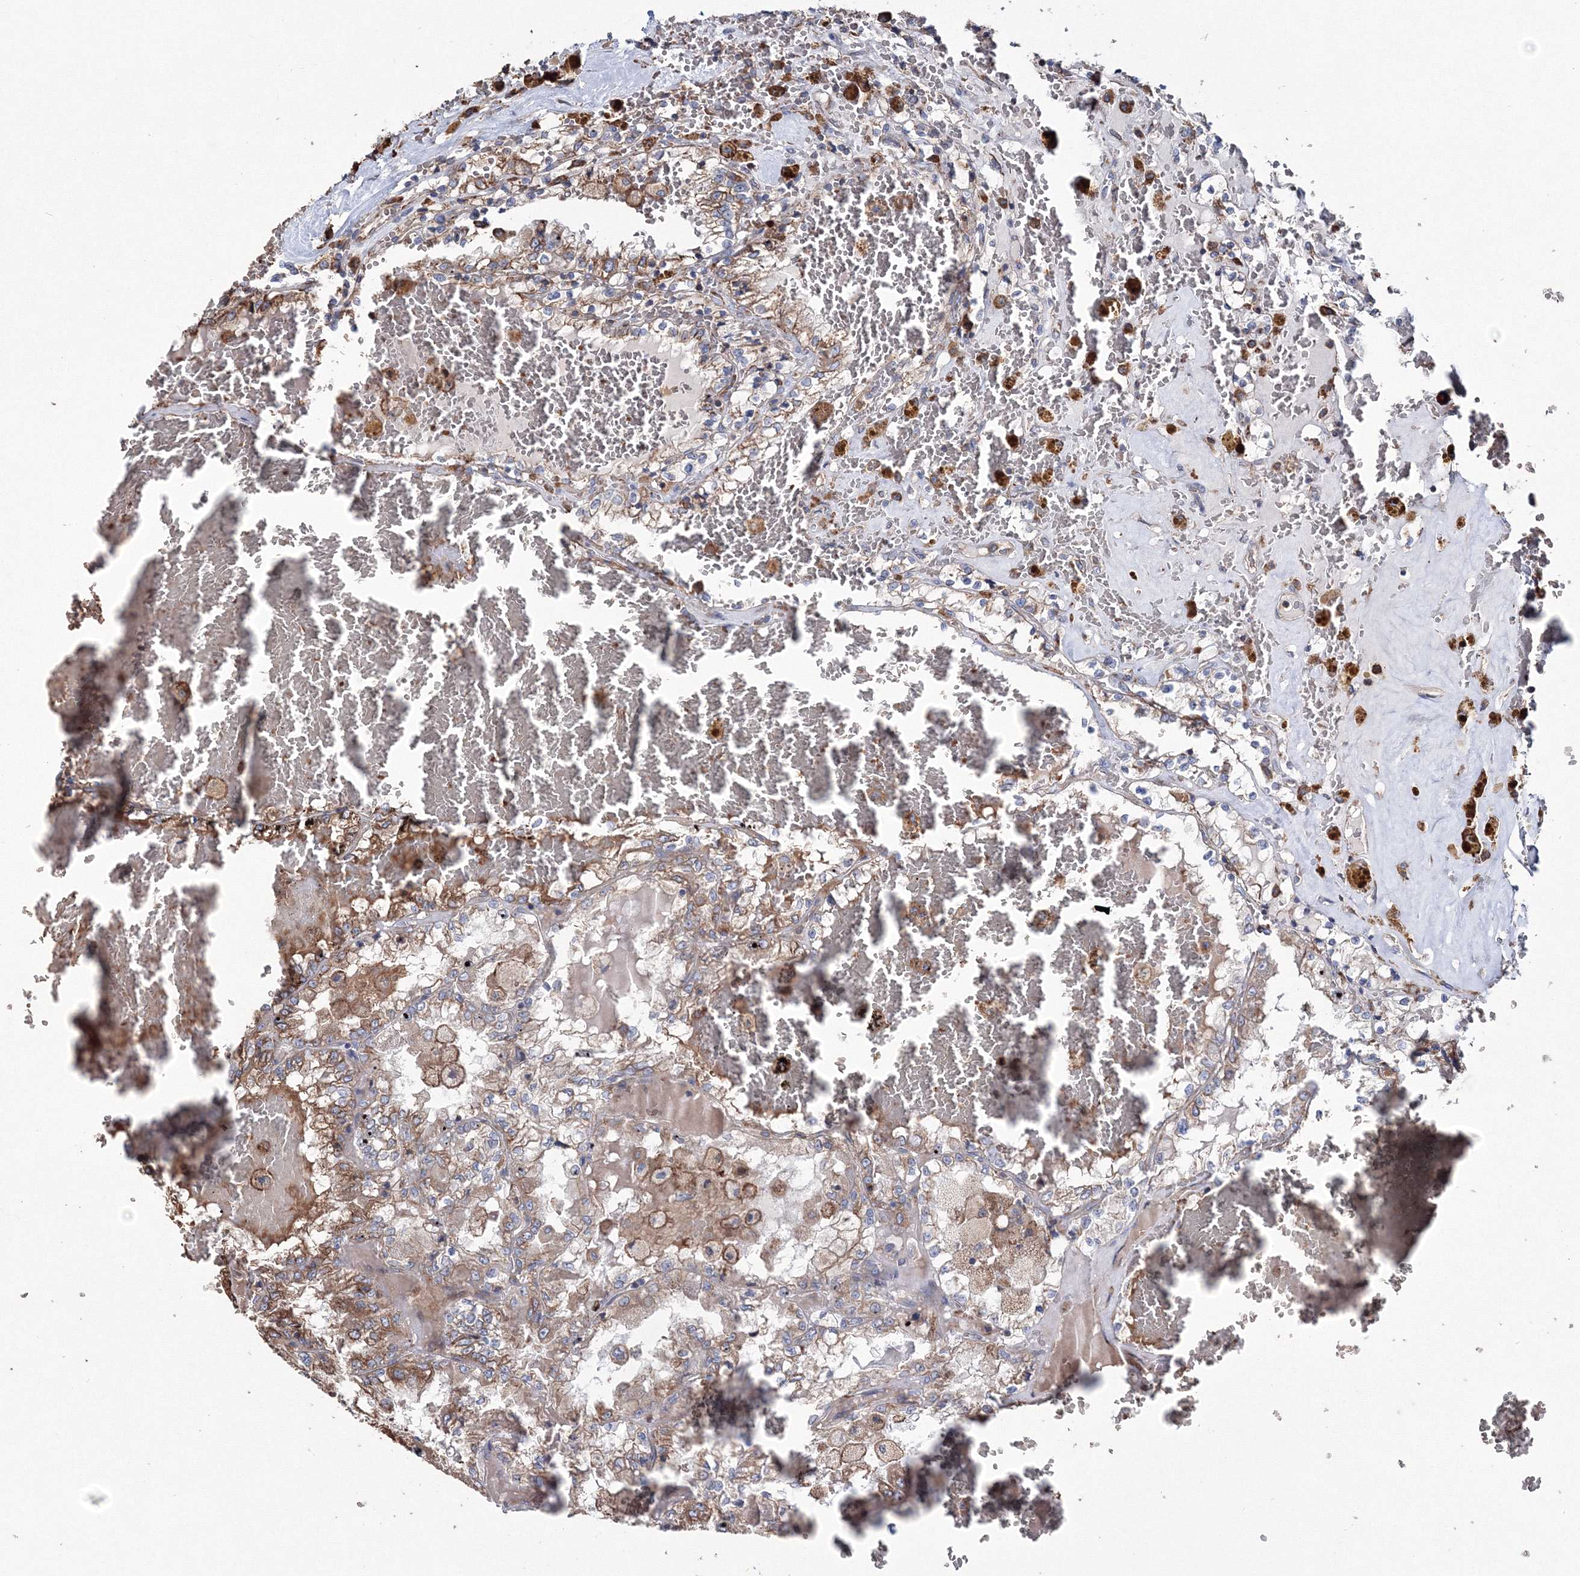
{"staining": {"intensity": "moderate", "quantity": ">75%", "location": "cytoplasmic/membranous"}, "tissue": "renal cancer", "cell_type": "Tumor cells", "image_type": "cancer", "snomed": [{"axis": "morphology", "description": "Adenocarcinoma, NOS"}, {"axis": "topography", "description": "Kidney"}], "caption": "Human adenocarcinoma (renal) stained with a brown dye demonstrates moderate cytoplasmic/membranous positive positivity in approximately >75% of tumor cells.", "gene": "VPS8", "patient": {"sex": "female", "age": 56}}